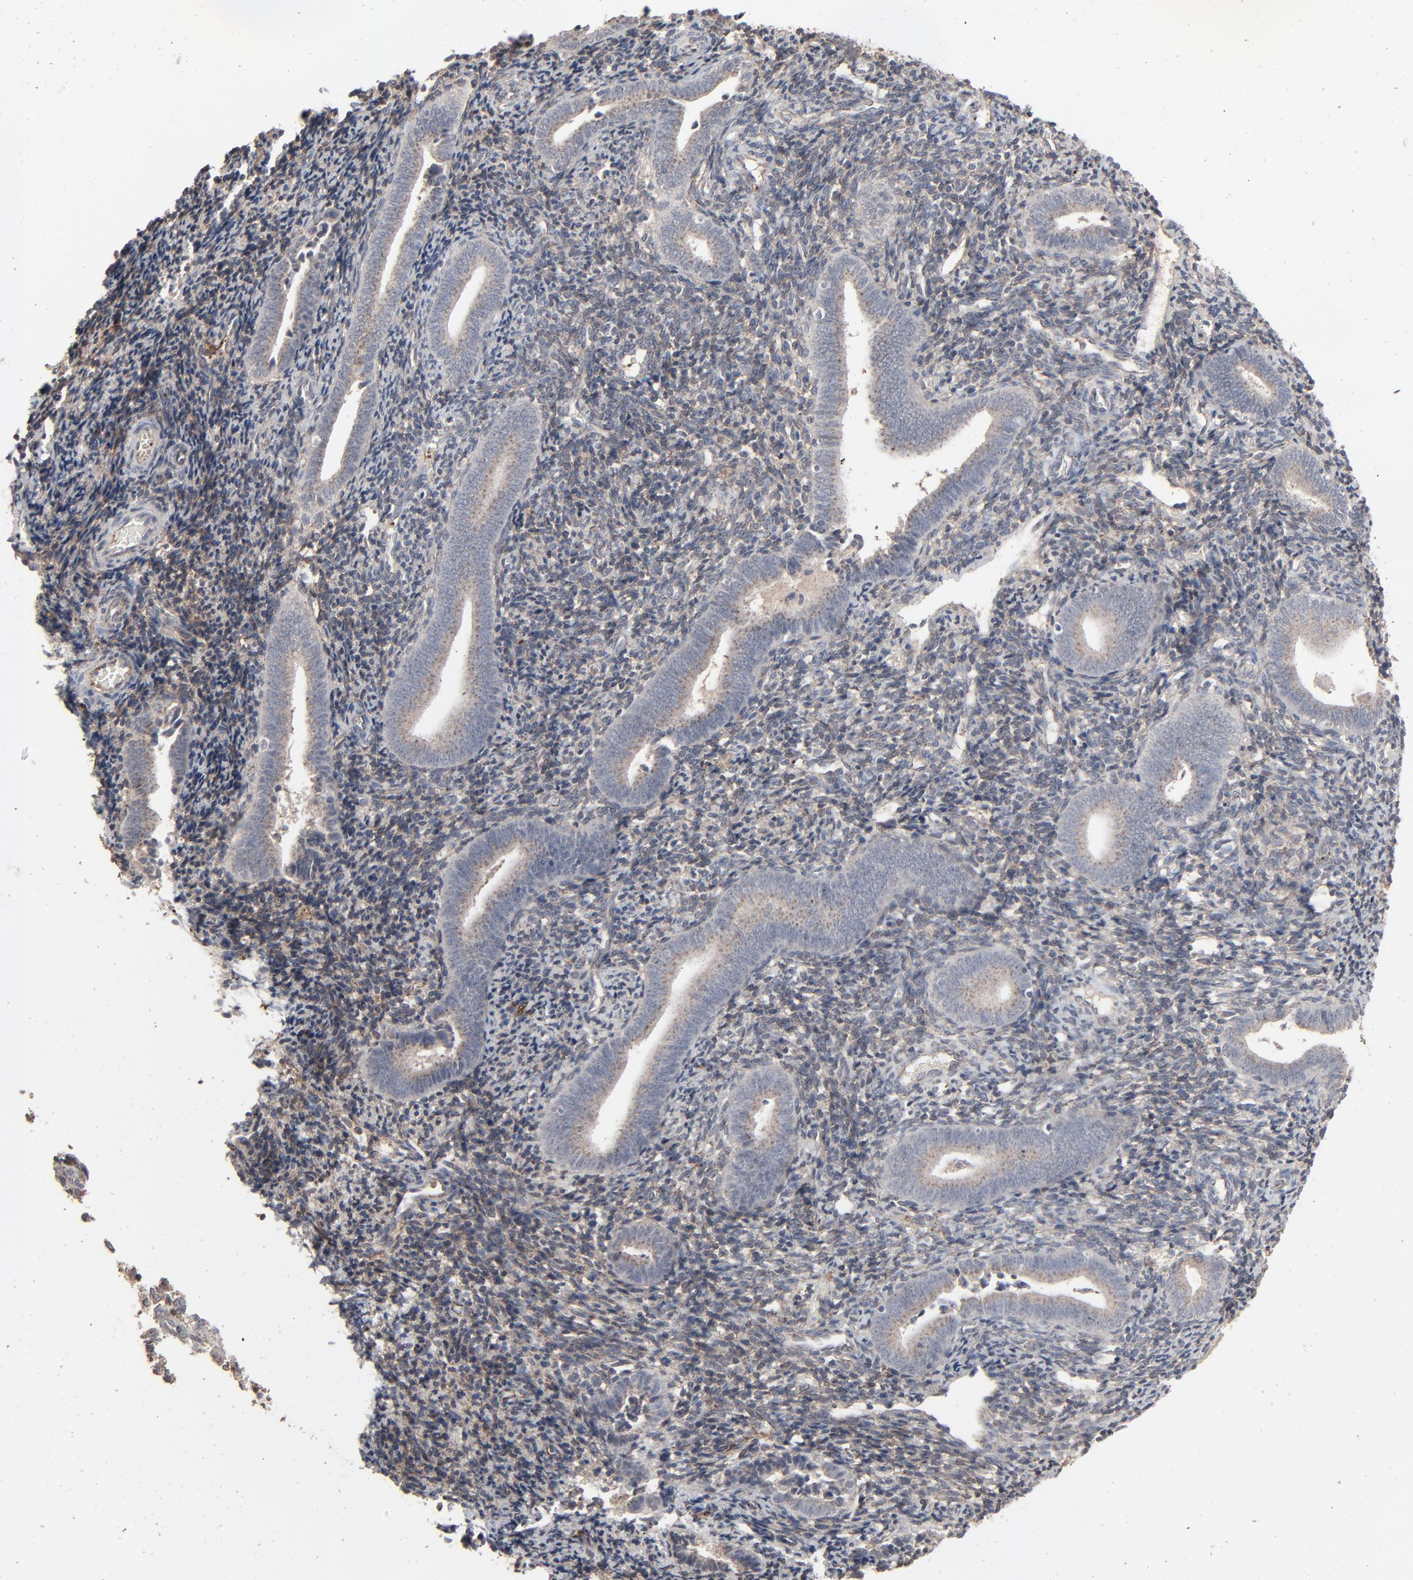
{"staining": {"intensity": "weak", "quantity": "25%-75%", "location": "cytoplasmic/membranous"}, "tissue": "endometrium", "cell_type": "Cells in endometrial stroma", "image_type": "normal", "snomed": [{"axis": "morphology", "description": "Normal tissue, NOS"}, {"axis": "topography", "description": "Uterus"}, {"axis": "topography", "description": "Endometrium"}], "caption": "Endometrium was stained to show a protein in brown. There is low levels of weak cytoplasmic/membranous expression in about 25%-75% of cells in endometrial stroma. (DAB = brown stain, brightfield microscopy at high magnification).", "gene": "JAM3", "patient": {"sex": "female", "age": 33}}